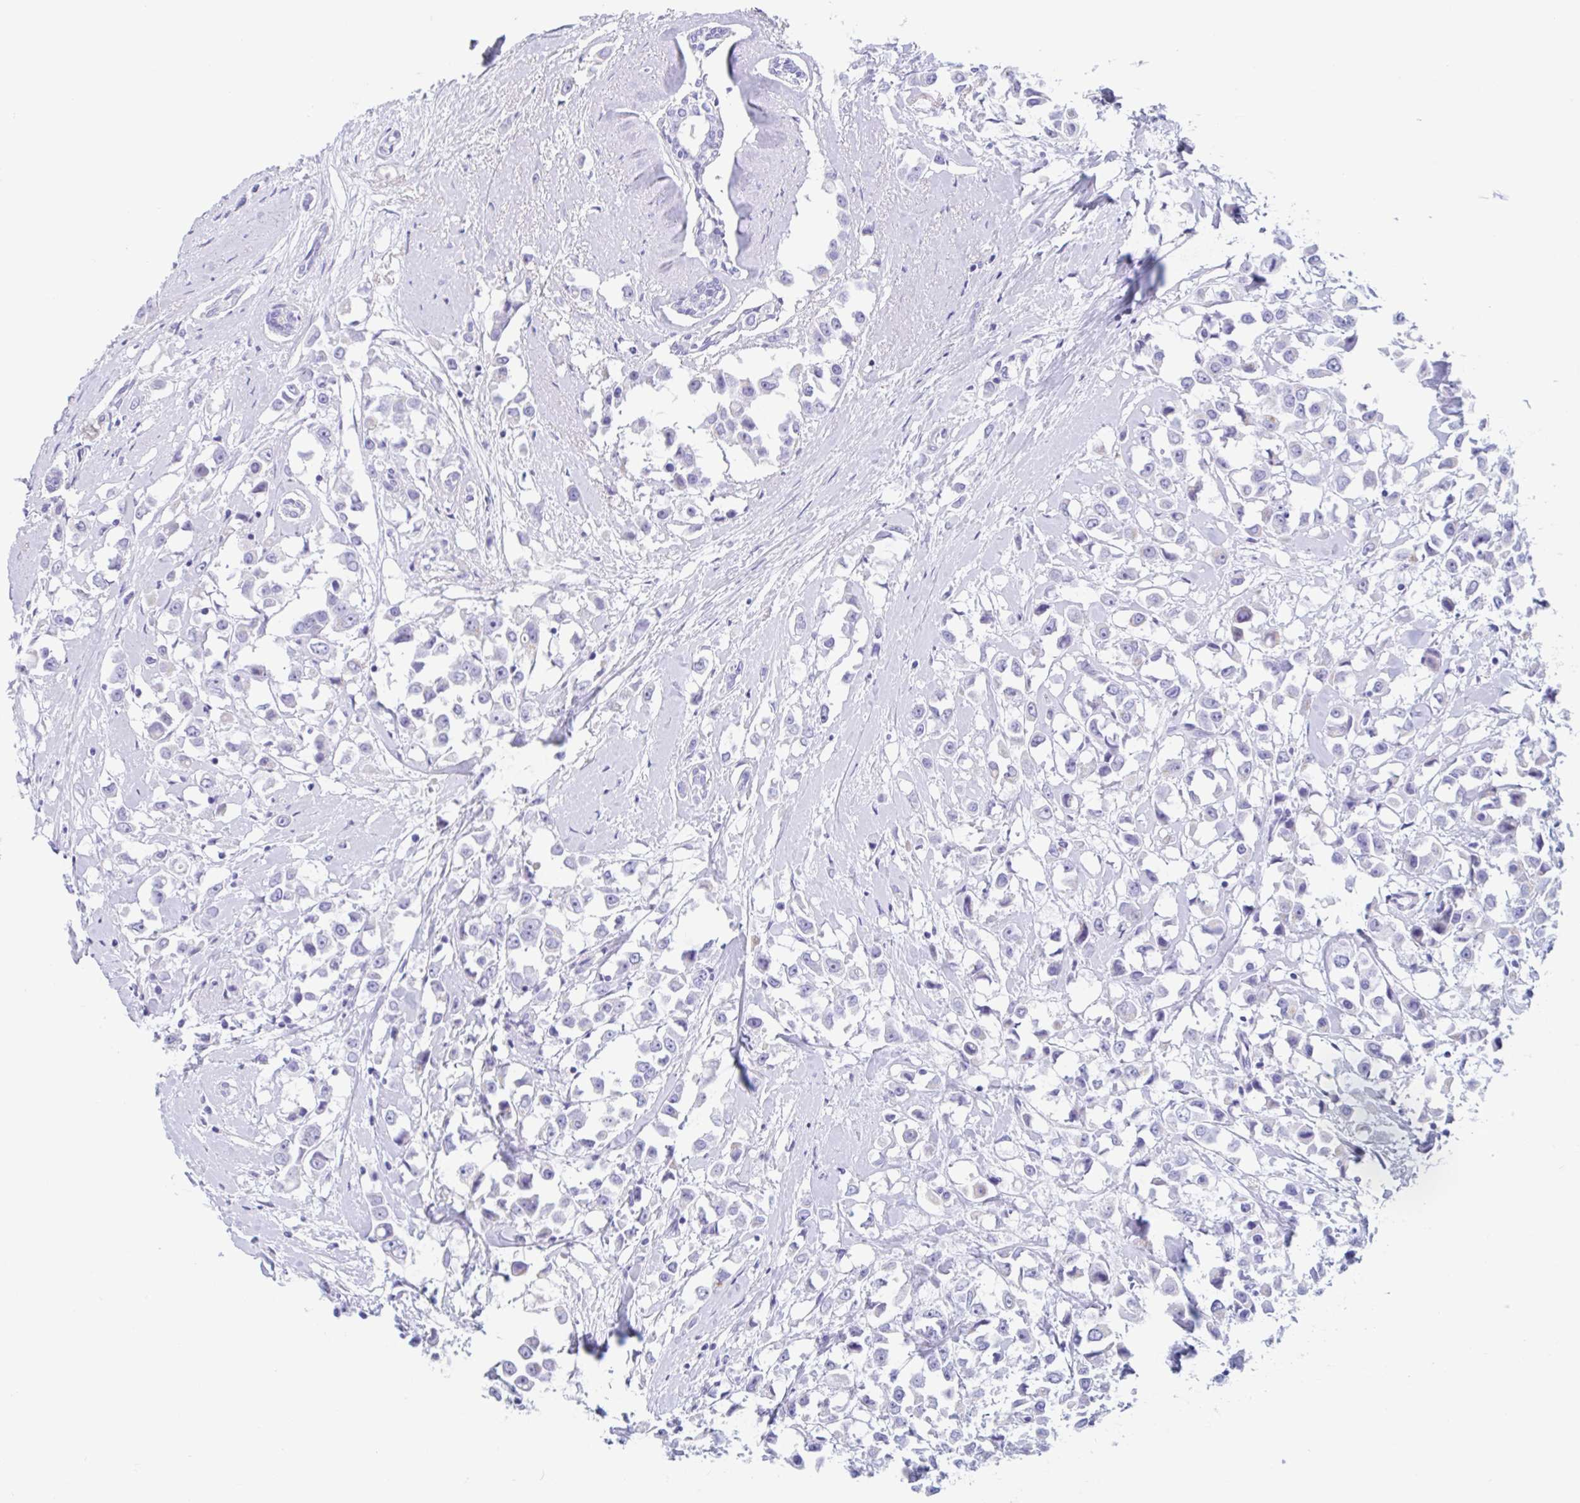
{"staining": {"intensity": "negative", "quantity": "none", "location": "none"}, "tissue": "breast cancer", "cell_type": "Tumor cells", "image_type": "cancer", "snomed": [{"axis": "morphology", "description": "Duct carcinoma"}, {"axis": "topography", "description": "Breast"}], "caption": "Protein analysis of breast intraductal carcinoma reveals no significant staining in tumor cells.", "gene": "CPTP", "patient": {"sex": "female", "age": 61}}